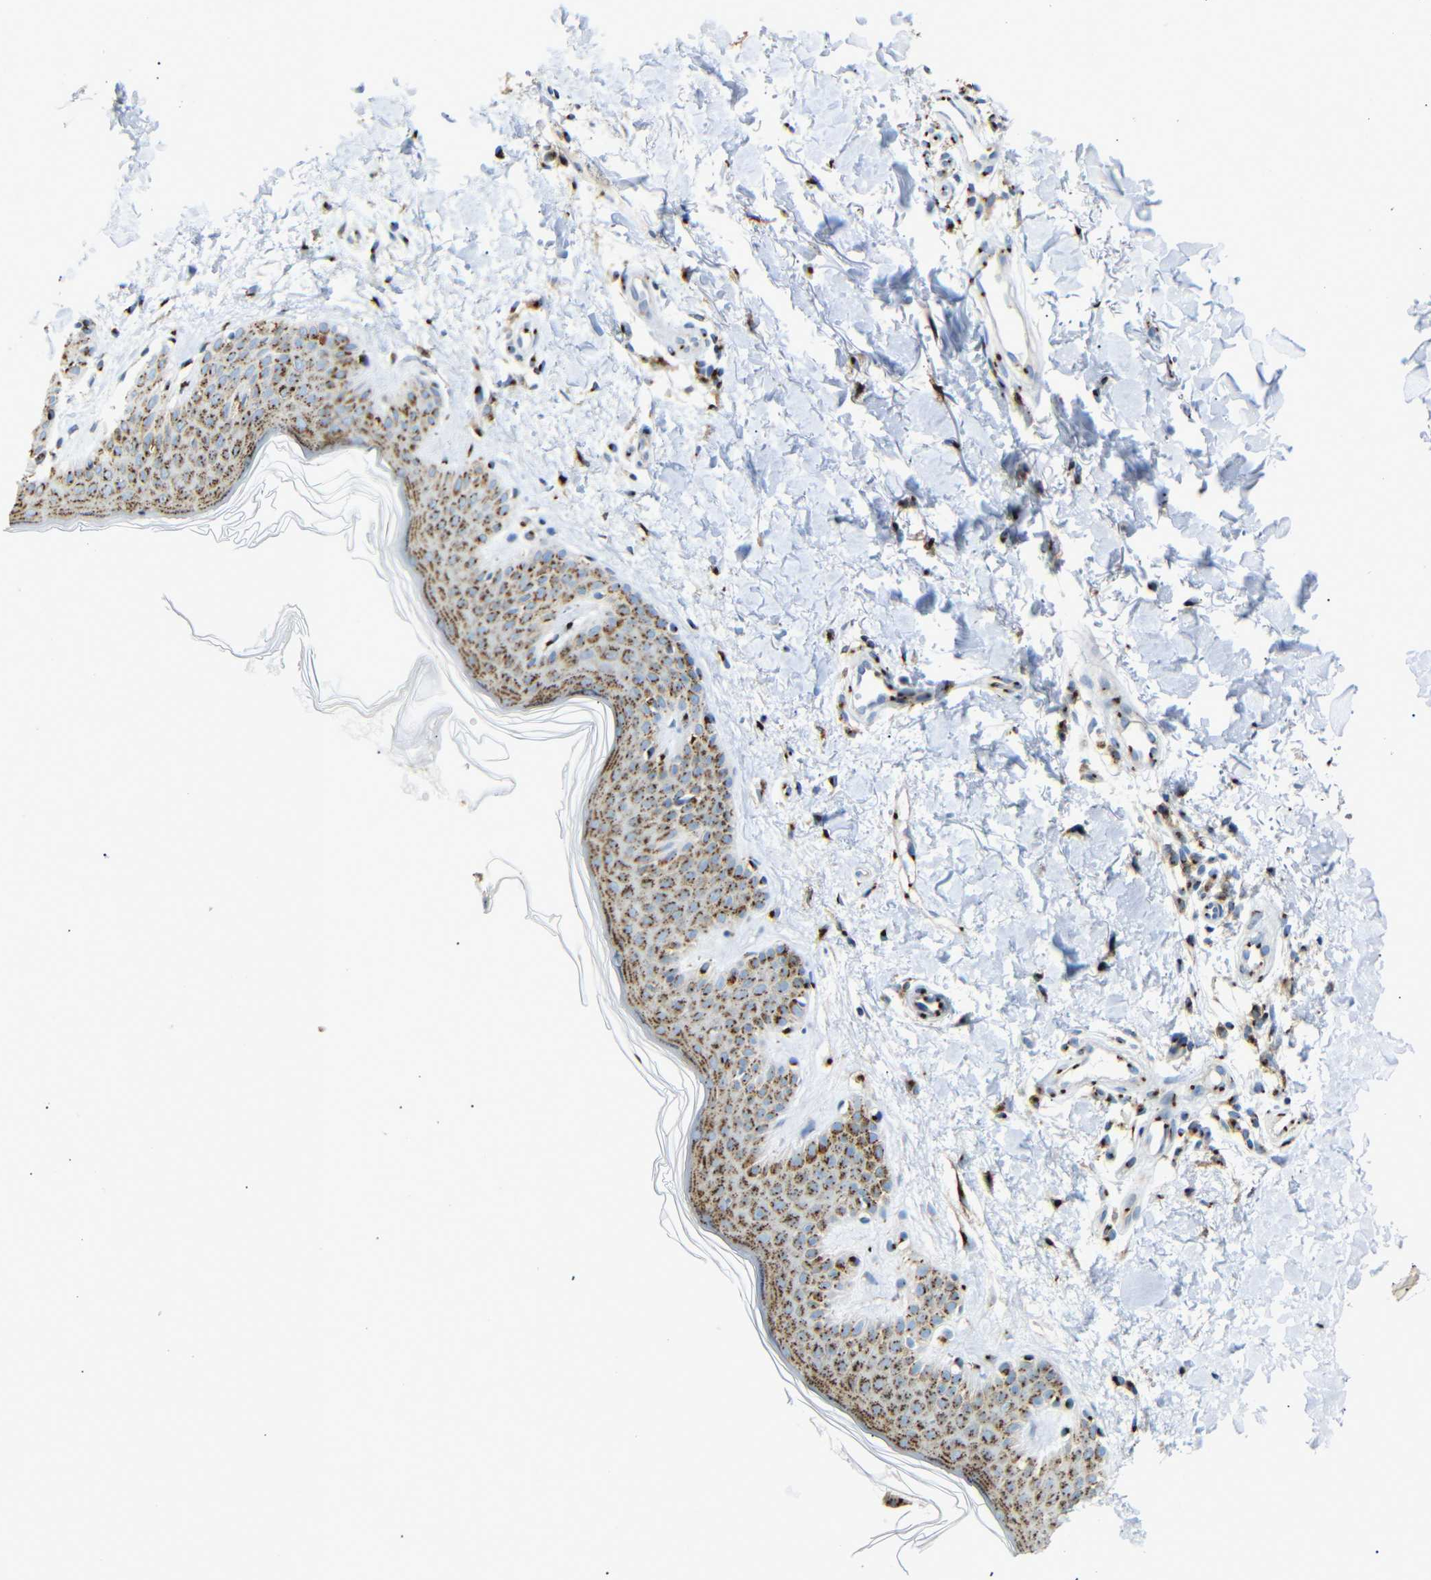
{"staining": {"intensity": "strong", "quantity": ">75%", "location": "cytoplasmic/membranous"}, "tissue": "skin", "cell_type": "Fibroblasts", "image_type": "normal", "snomed": [{"axis": "morphology", "description": "Normal tissue, NOS"}, {"axis": "topography", "description": "Skin"}], "caption": "Immunohistochemistry (IHC) of normal skin exhibits high levels of strong cytoplasmic/membranous positivity in approximately >75% of fibroblasts.", "gene": "TGOLN2", "patient": {"sex": "male", "age": 67}}